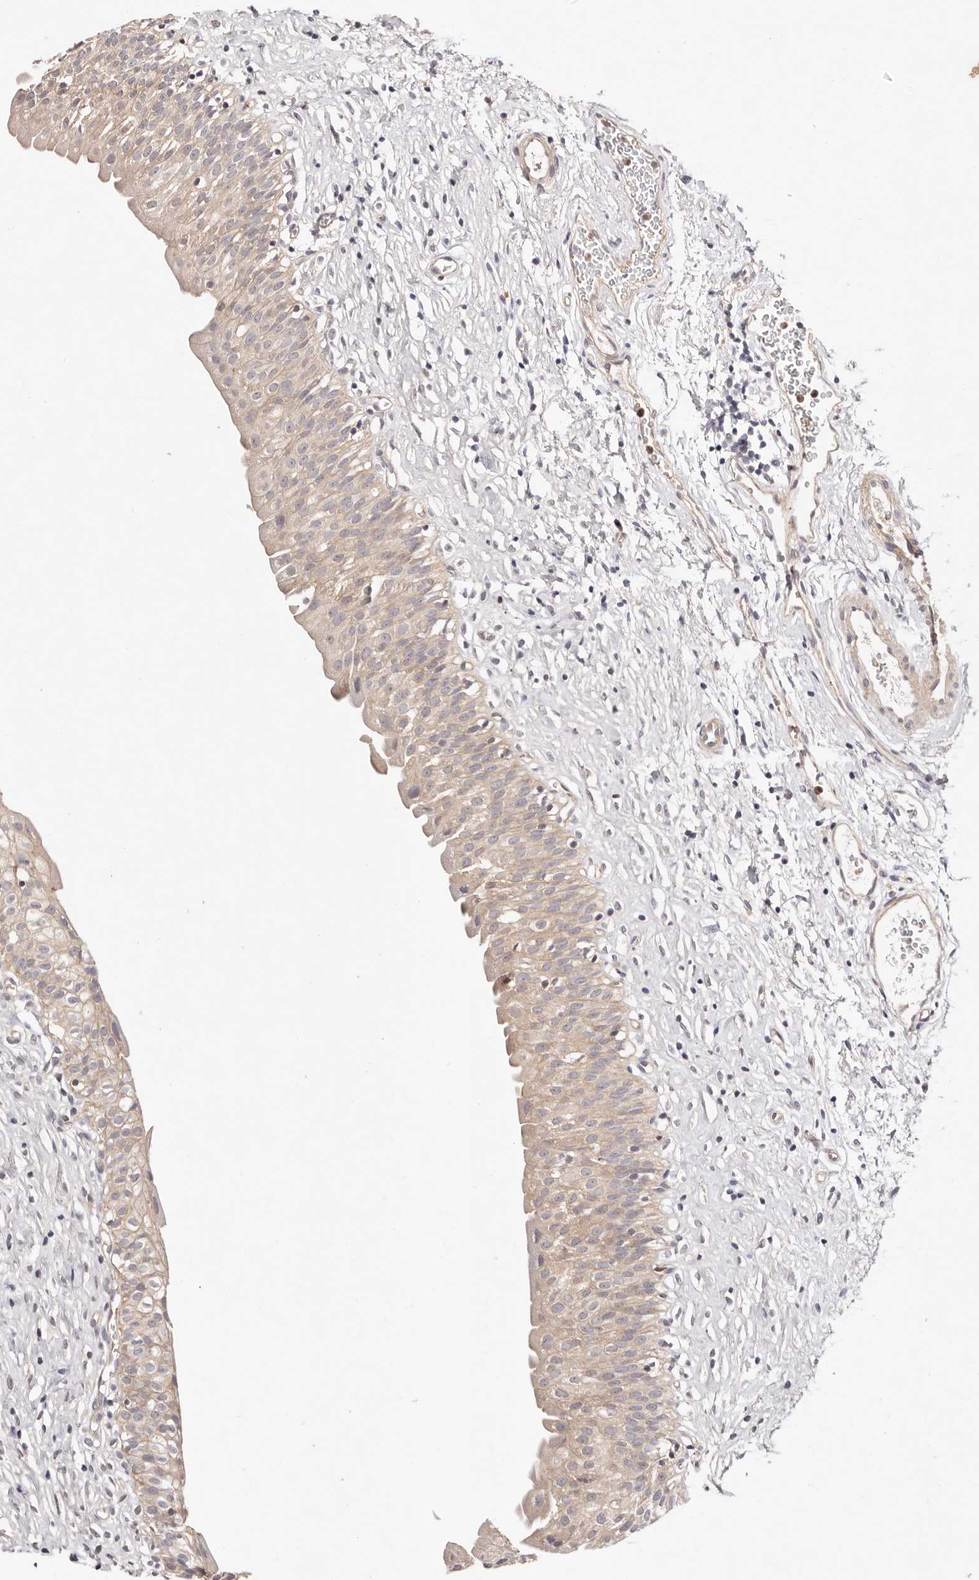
{"staining": {"intensity": "moderate", "quantity": "25%-75%", "location": "cytoplasmic/membranous"}, "tissue": "urinary bladder", "cell_type": "Urothelial cells", "image_type": "normal", "snomed": [{"axis": "morphology", "description": "Normal tissue, NOS"}, {"axis": "topography", "description": "Urinary bladder"}], "caption": "IHC photomicrograph of benign urinary bladder: urinary bladder stained using immunohistochemistry (IHC) displays medium levels of moderate protein expression localized specifically in the cytoplasmic/membranous of urothelial cells, appearing as a cytoplasmic/membranous brown color.", "gene": "SLC35B2", "patient": {"sex": "male", "age": 51}}